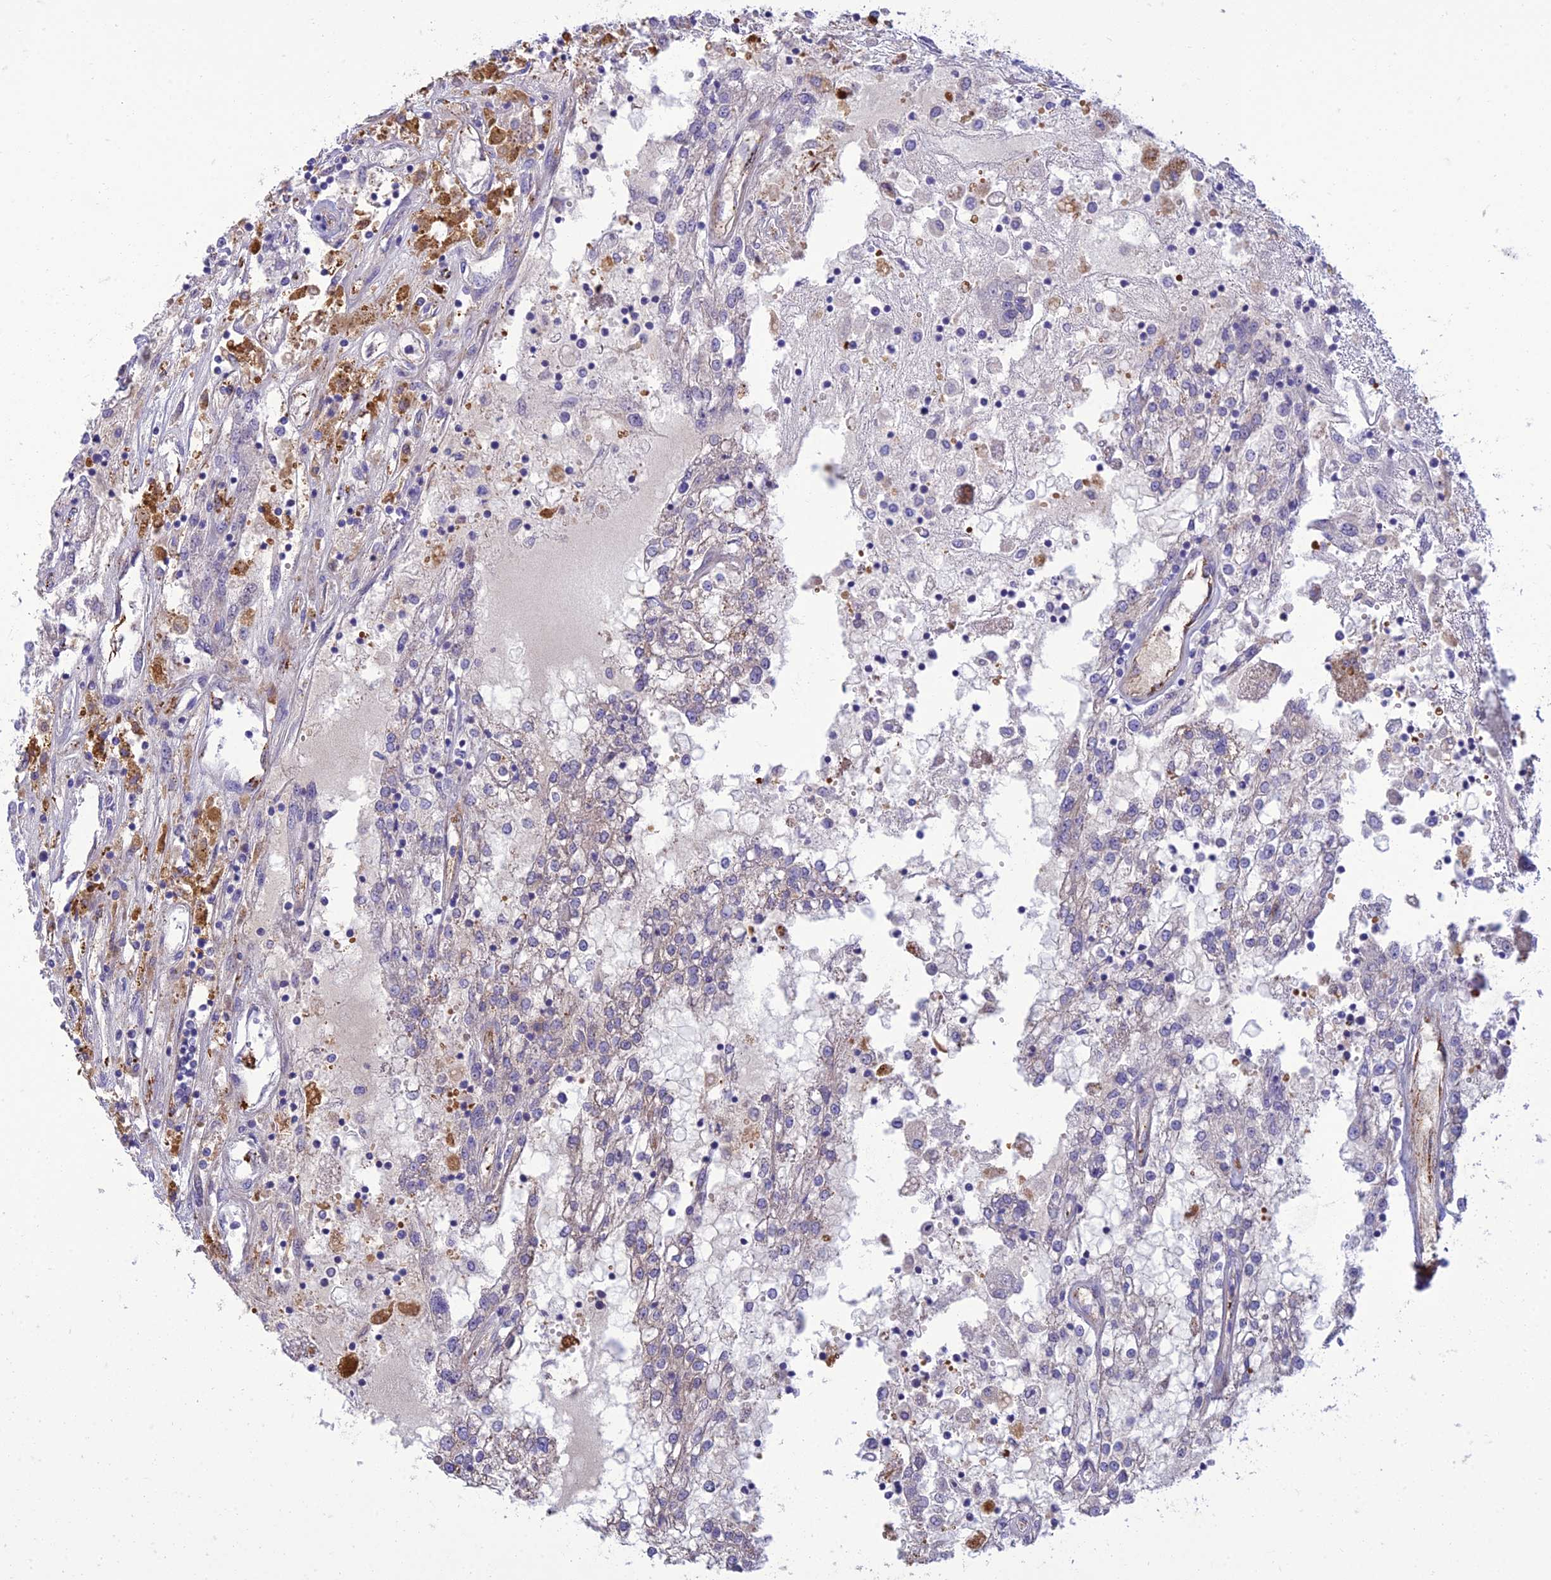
{"staining": {"intensity": "negative", "quantity": "none", "location": "none"}, "tissue": "renal cancer", "cell_type": "Tumor cells", "image_type": "cancer", "snomed": [{"axis": "morphology", "description": "Adenocarcinoma, NOS"}, {"axis": "topography", "description": "Kidney"}], "caption": "A histopathology image of human renal cancer is negative for staining in tumor cells.", "gene": "SEL1L3", "patient": {"sex": "female", "age": 52}}